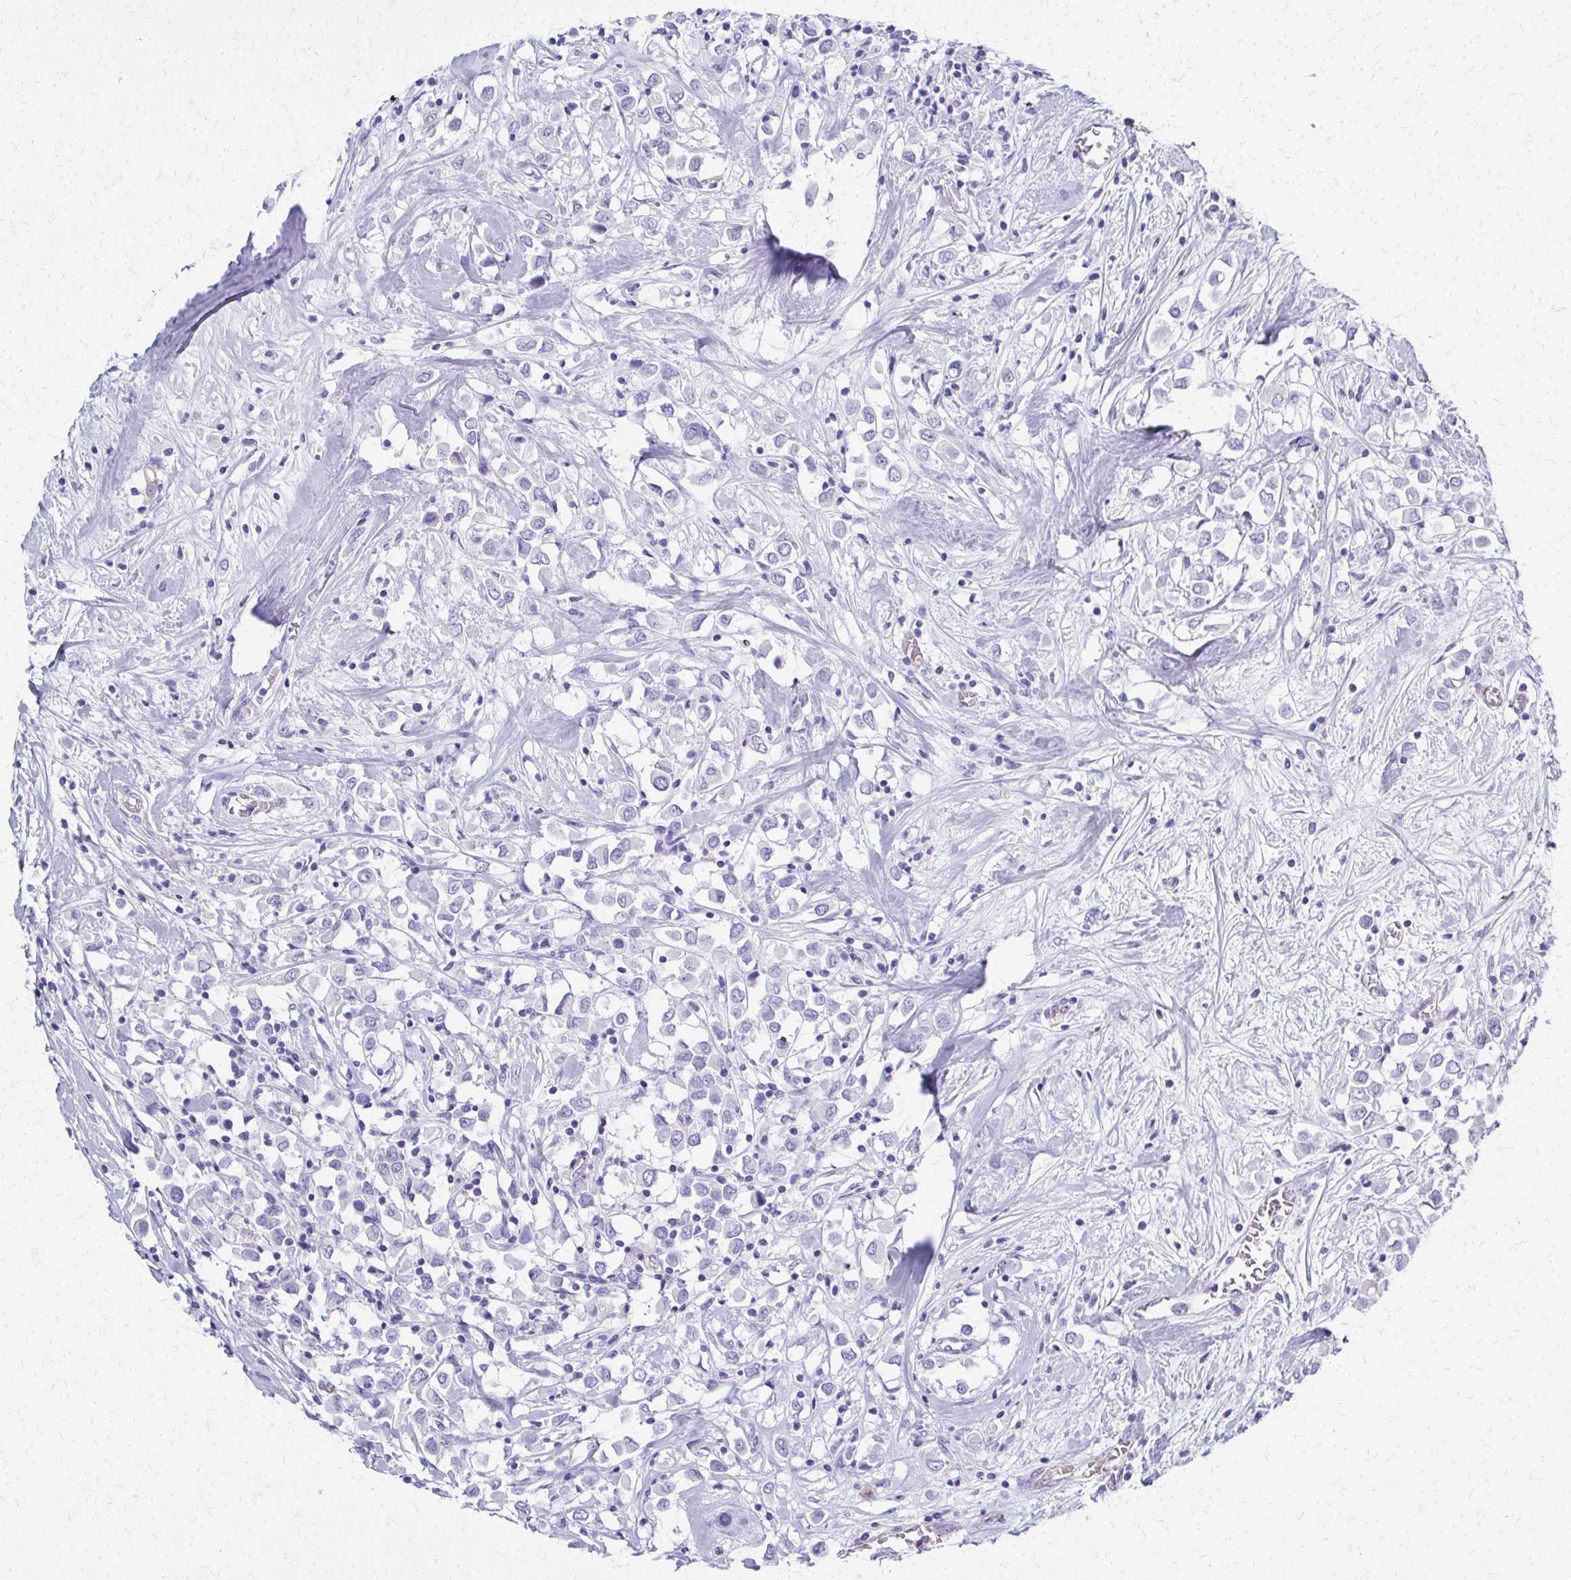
{"staining": {"intensity": "negative", "quantity": "none", "location": "none"}, "tissue": "breast cancer", "cell_type": "Tumor cells", "image_type": "cancer", "snomed": [{"axis": "morphology", "description": "Duct carcinoma"}, {"axis": "topography", "description": "Breast"}], "caption": "There is no significant expression in tumor cells of breast infiltrating ductal carcinoma.", "gene": "TPSG1", "patient": {"sex": "female", "age": 61}}